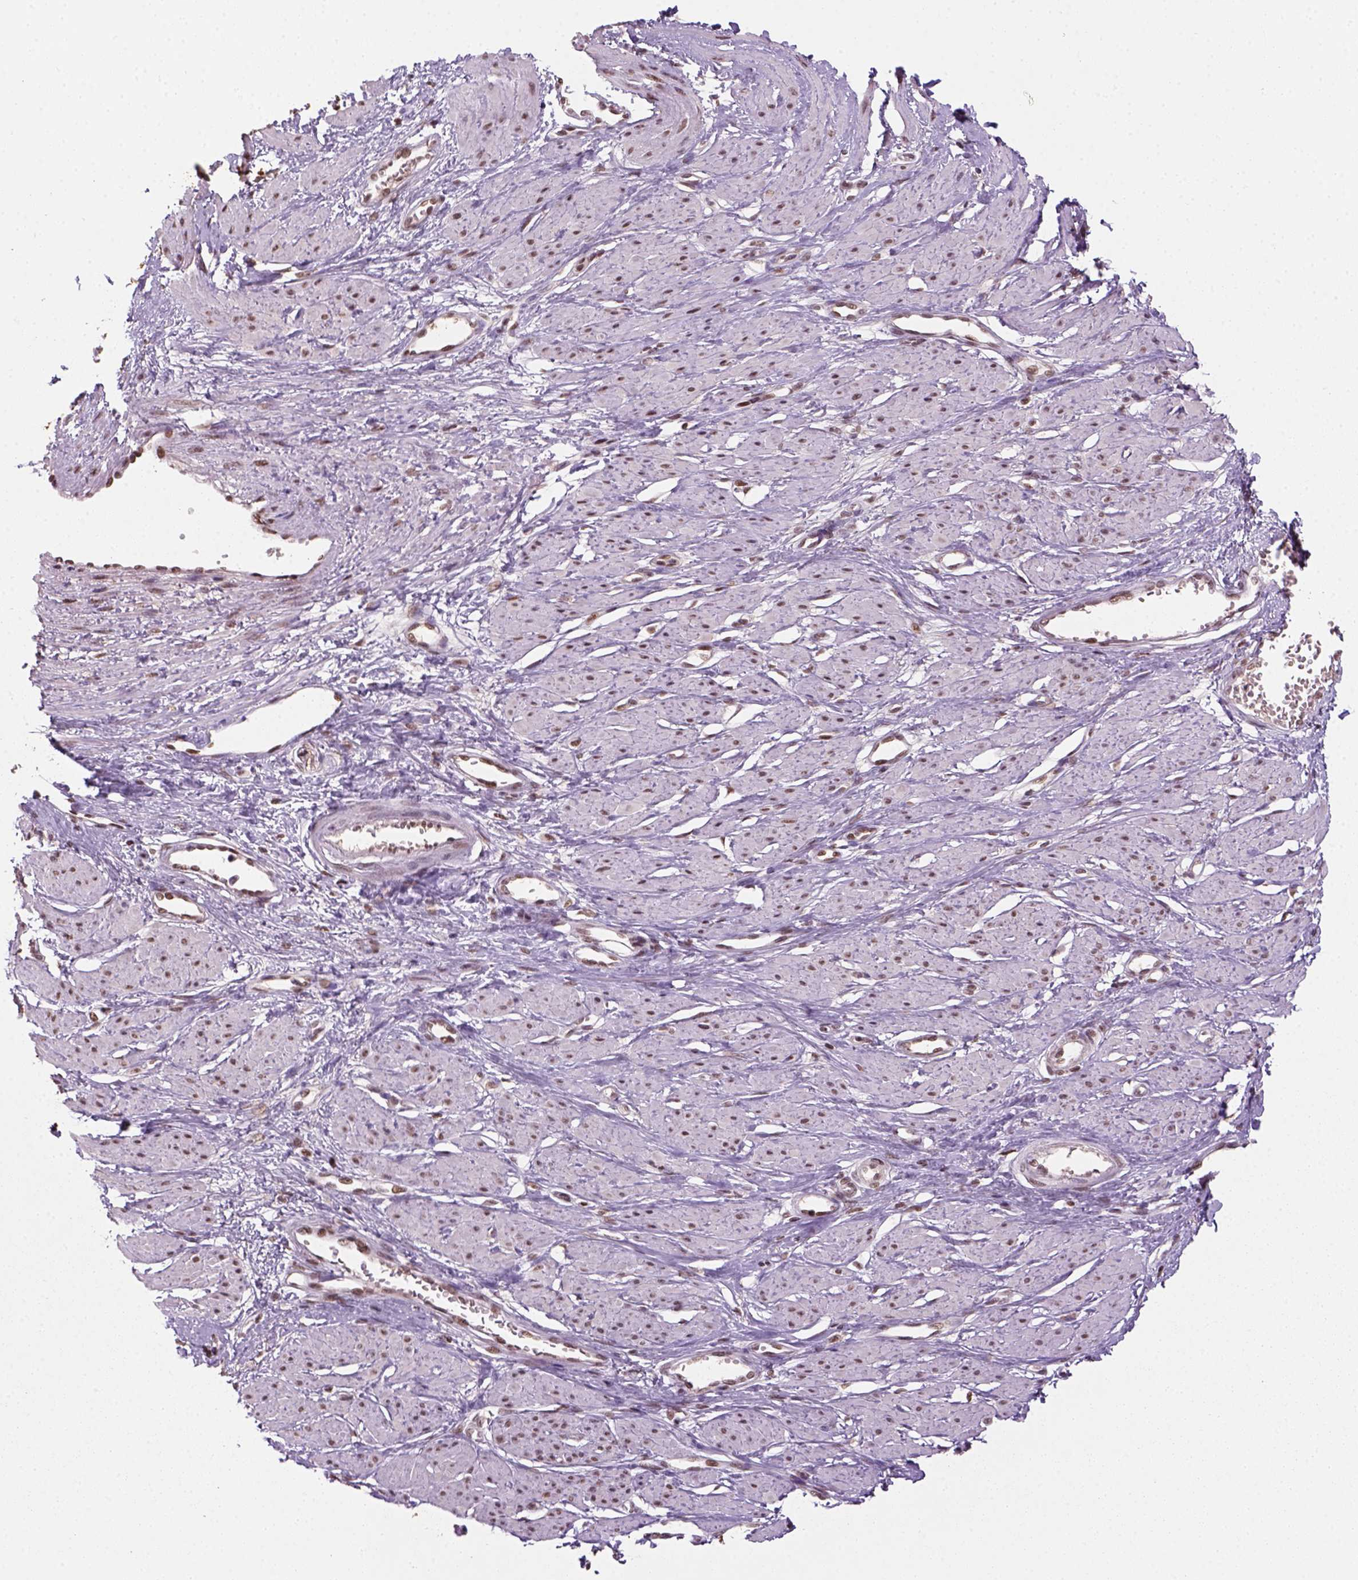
{"staining": {"intensity": "moderate", "quantity": ">75%", "location": "nuclear"}, "tissue": "smooth muscle", "cell_type": "Smooth muscle cells", "image_type": "normal", "snomed": [{"axis": "morphology", "description": "Normal tissue, NOS"}, {"axis": "topography", "description": "Smooth muscle"}, {"axis": "topography", "description": "Uterus"}], "caption": "High-power microscopy captured an immunohistochemistry (IHC) photomicrograph of benign smooth muscle, revealing moderate nuclear staining in approximately >75% of smooth muscle cells.", "gene": "GOT1", "patient": {"sex": "female", "age": 39}}